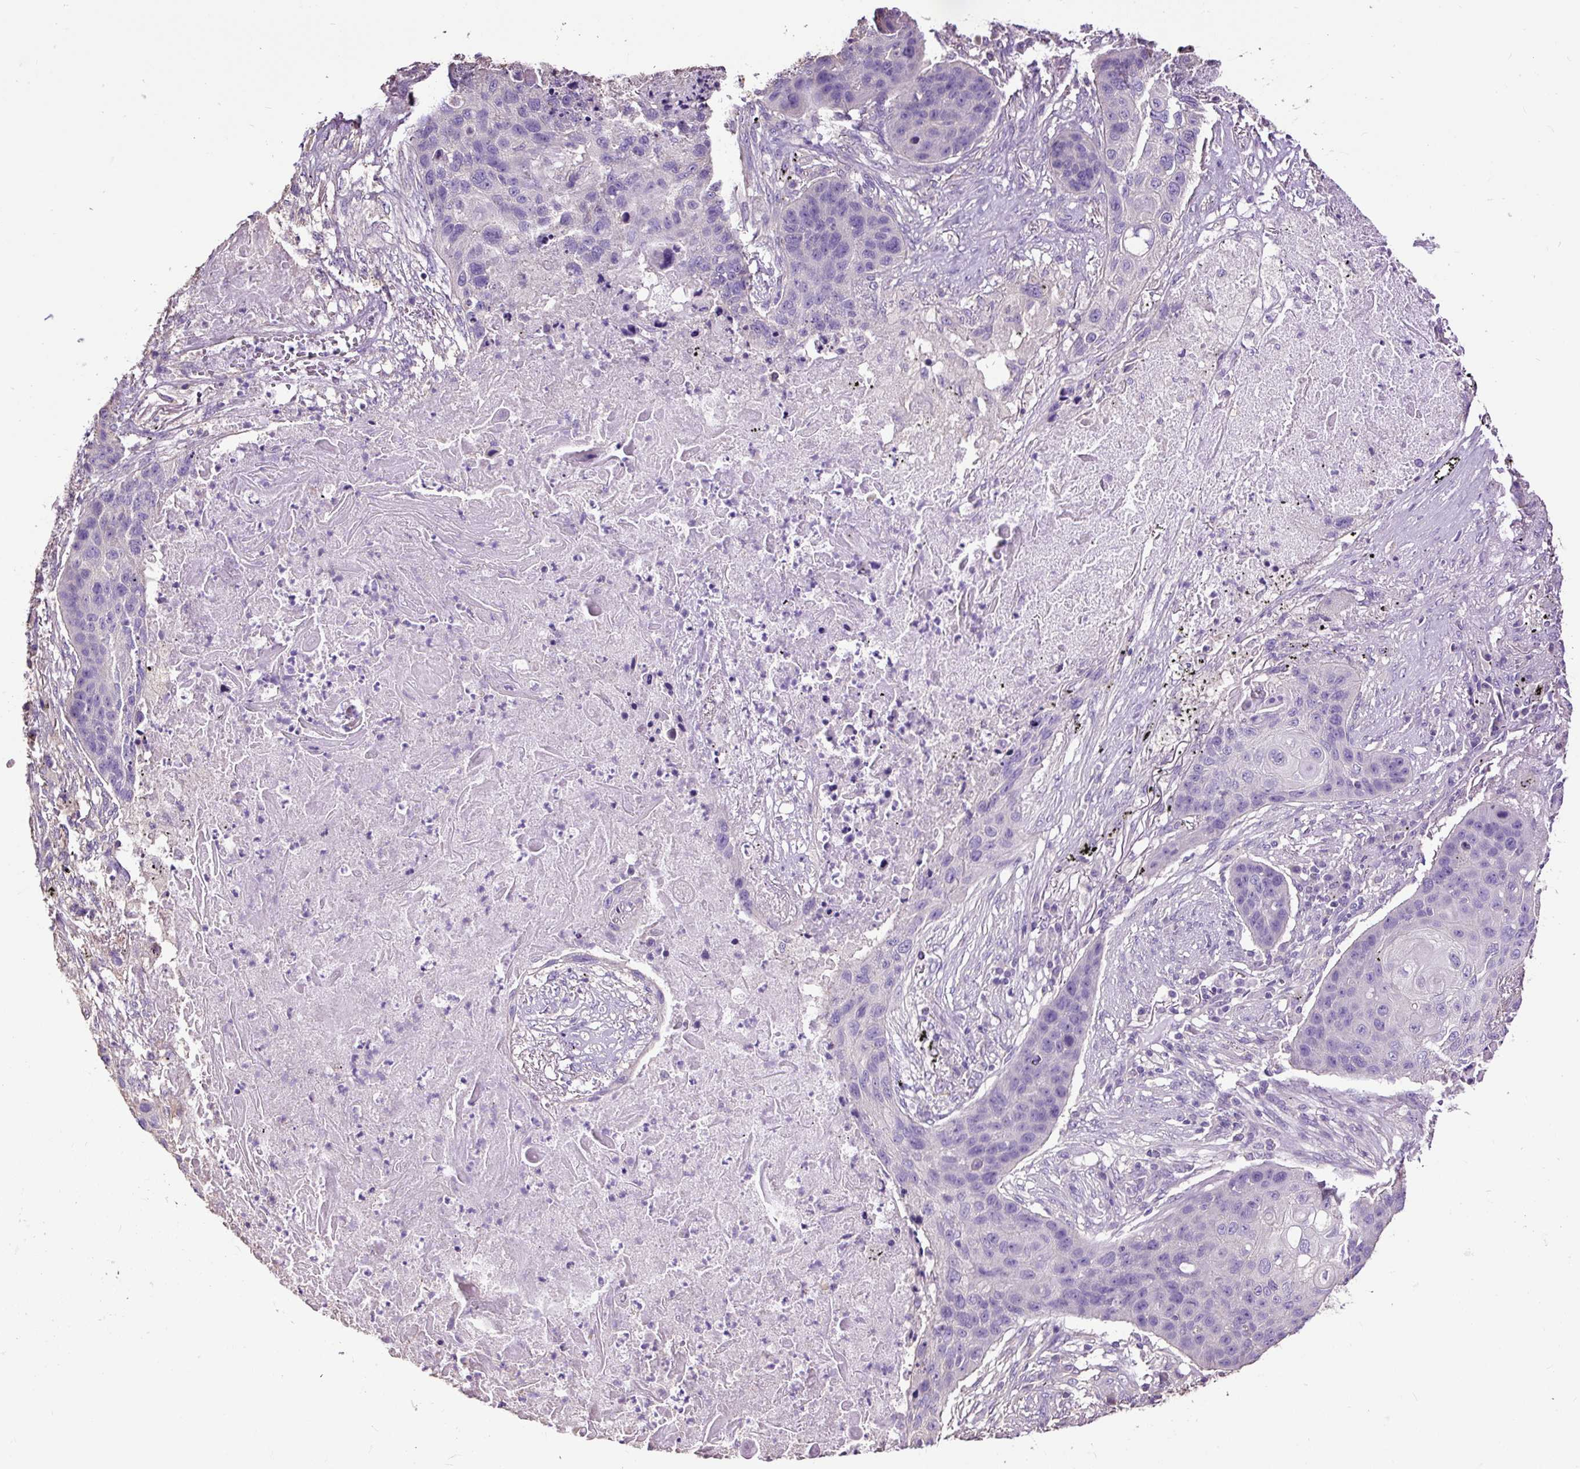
{"staining": {"intensity": "negative", "quantity": "none", "location": "none"}, "tissue": "lung cancer", "cell_type": "Tumor cells", "image_type": "cancer", "snomed": [{"axis": "morphology", "description": "Squamous cell carcinoma, NOS"}, {"axis": "topography", "description": "Lung"}], "caption": "DAB (3,3'-diaminobenzidine) immunohistochemical staining of lung cancer (squamous cell carcinoma) displays no significant expression in tumor cells.", "gene": "PDIA2", "patient": {"sex": "female", "age": 63}}